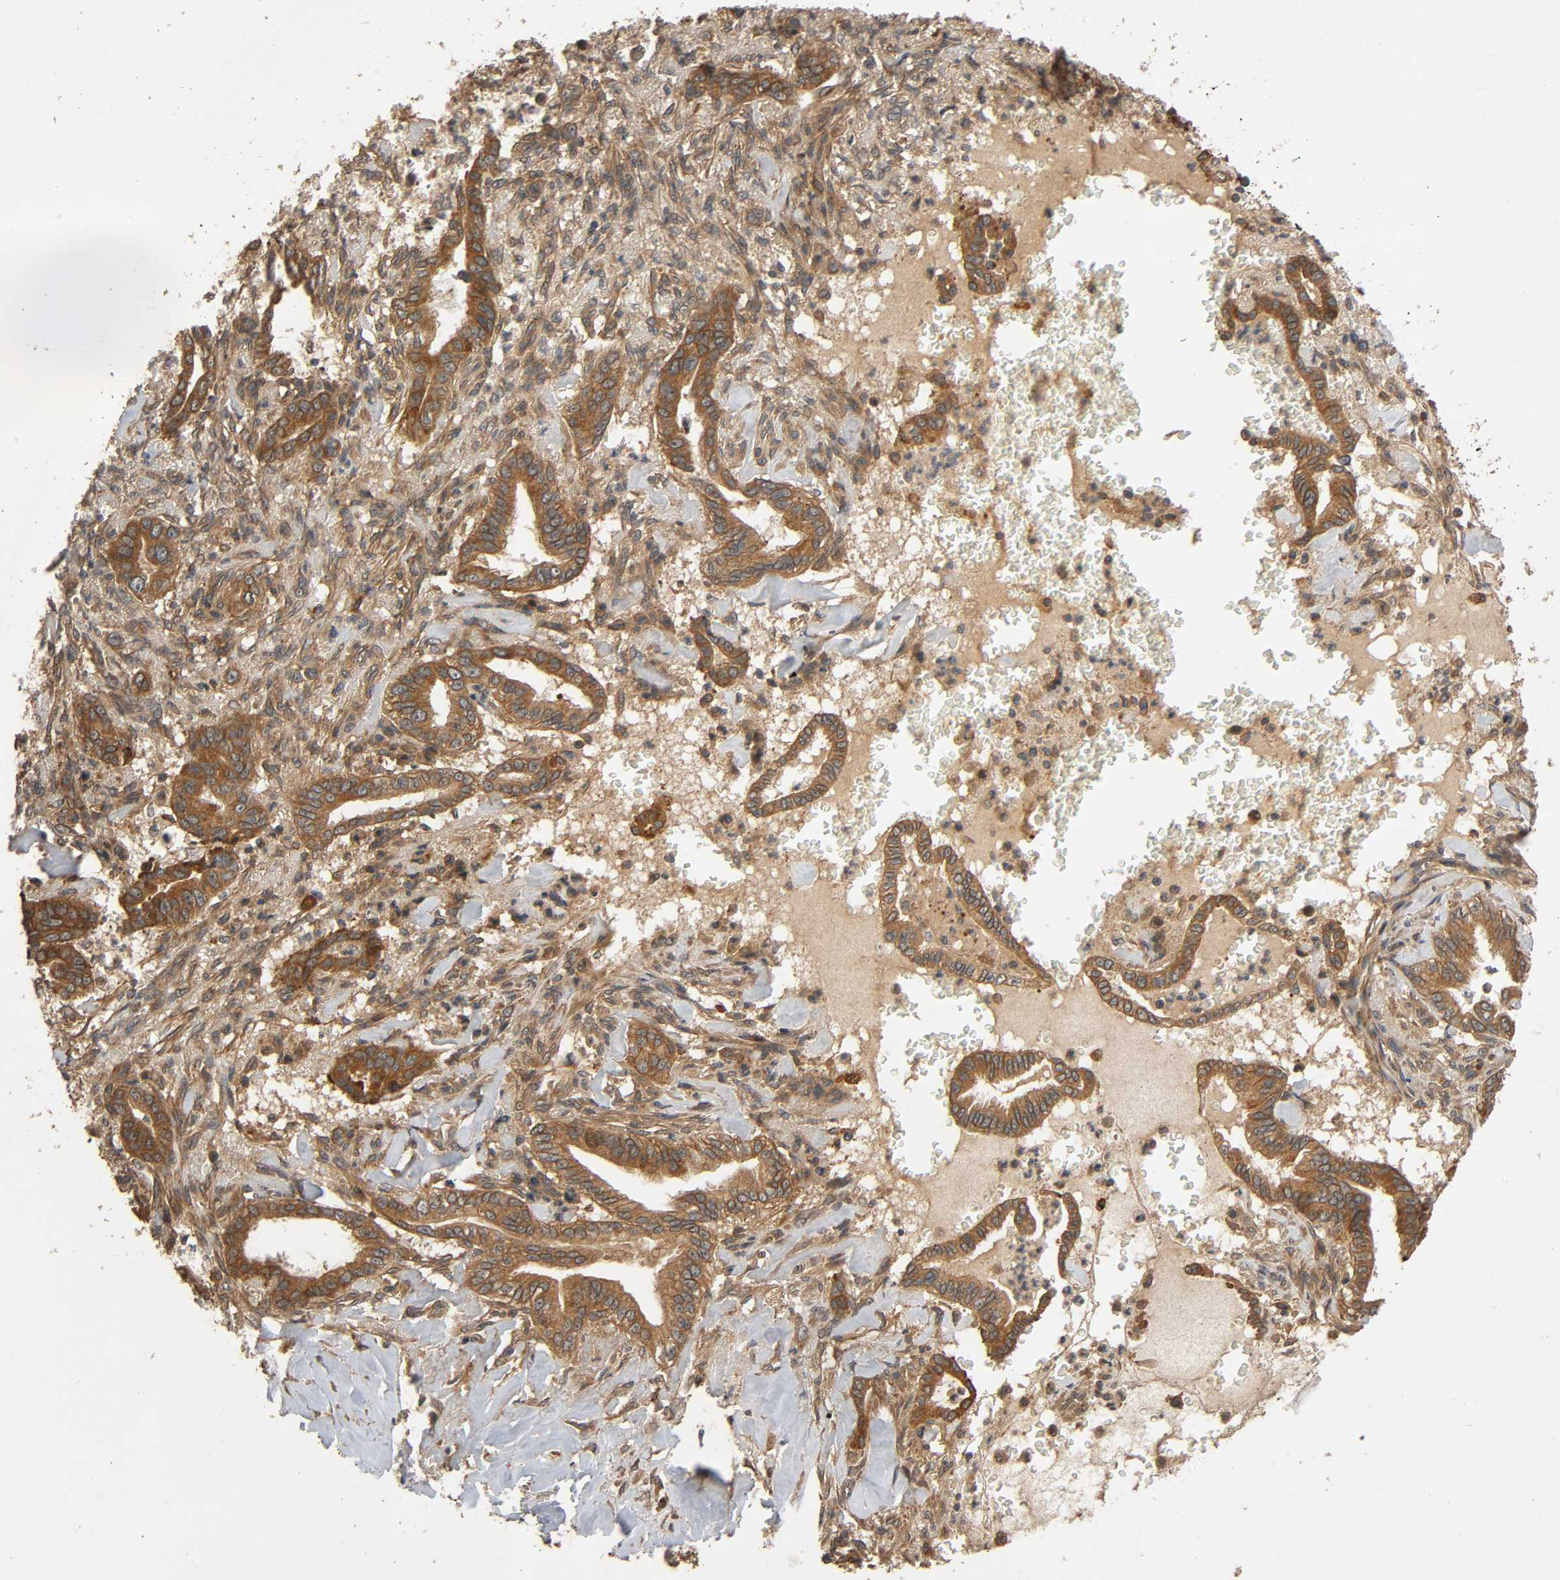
{"staining": {"intensity": "strong", "quantity": ">75%", "location": "cytoplasmic/membranous"}, "tissue": "liver cancer", "cell_type": "Tumor cells", "image_type": "cancer", "snomed": [{"axis": "morphology", "description": "Cholangiocarcinoma"}, {"axis": "topography", "description": "Liver"}], "caption": "Liver cancer (cholangiocarcinoma) stained for a protein reveals strong cytoplasmic/membranous positivity in tumor cells.", "gene": "MAP3K8", "patient": {"sex": "female", "age": 67}}